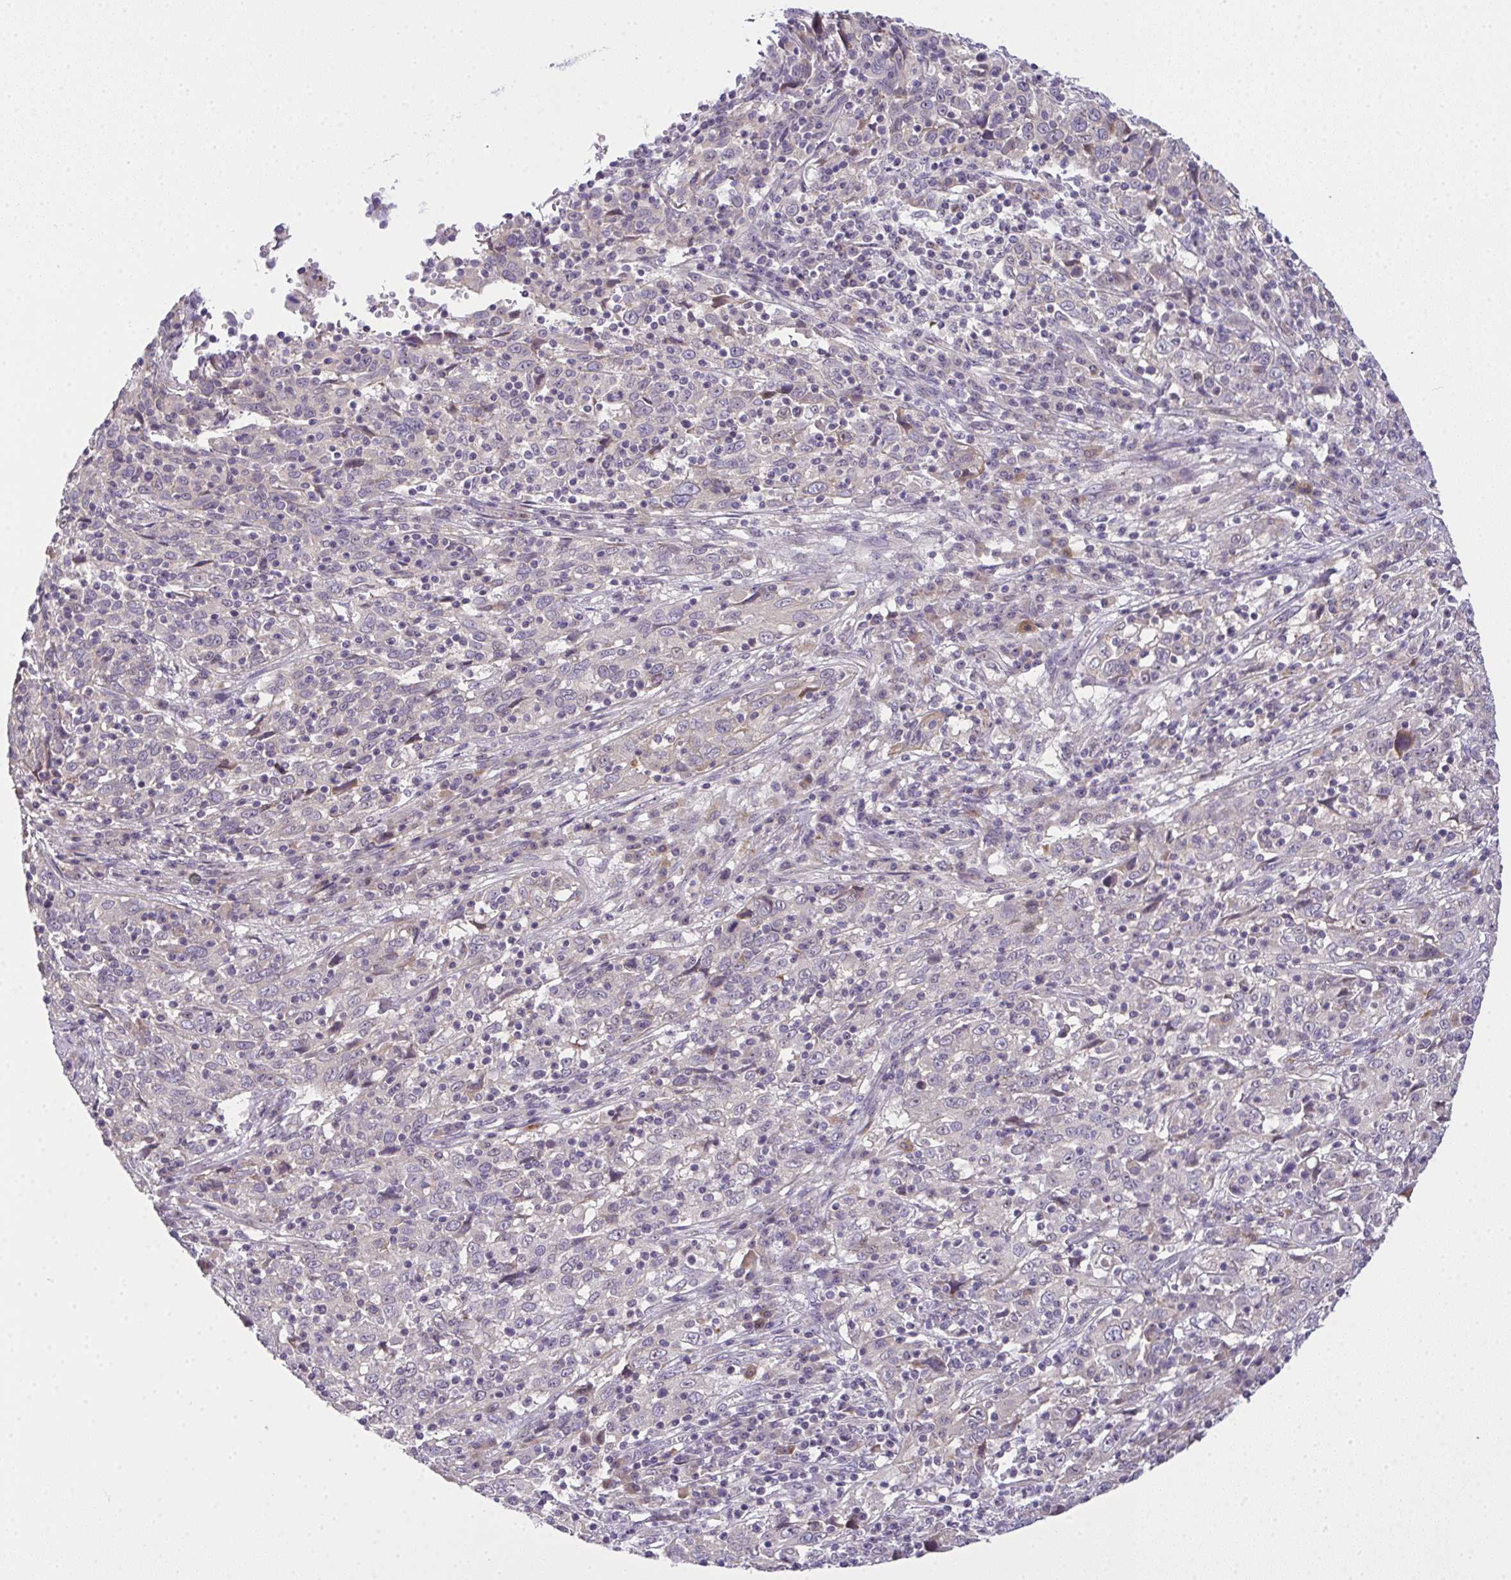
{"staining": {"intensity": "negative", "quantity": "none", "location": "none"}, "tissue": "cervical cancer", "cell_type": "Tumor cells", "image_type": "cancer", "snomed": [{"axis": "morphology", "description": "Squamous cell carcinoma, NOS"}, {"axis": "topography", "description": "Cervix"}], "caption": "Immunohistochemical staining of cervical cancer shows no significant positivity in tumor cells.", "gene": "NT5C1A", "patient": {"sex": "female", "age": 46}}